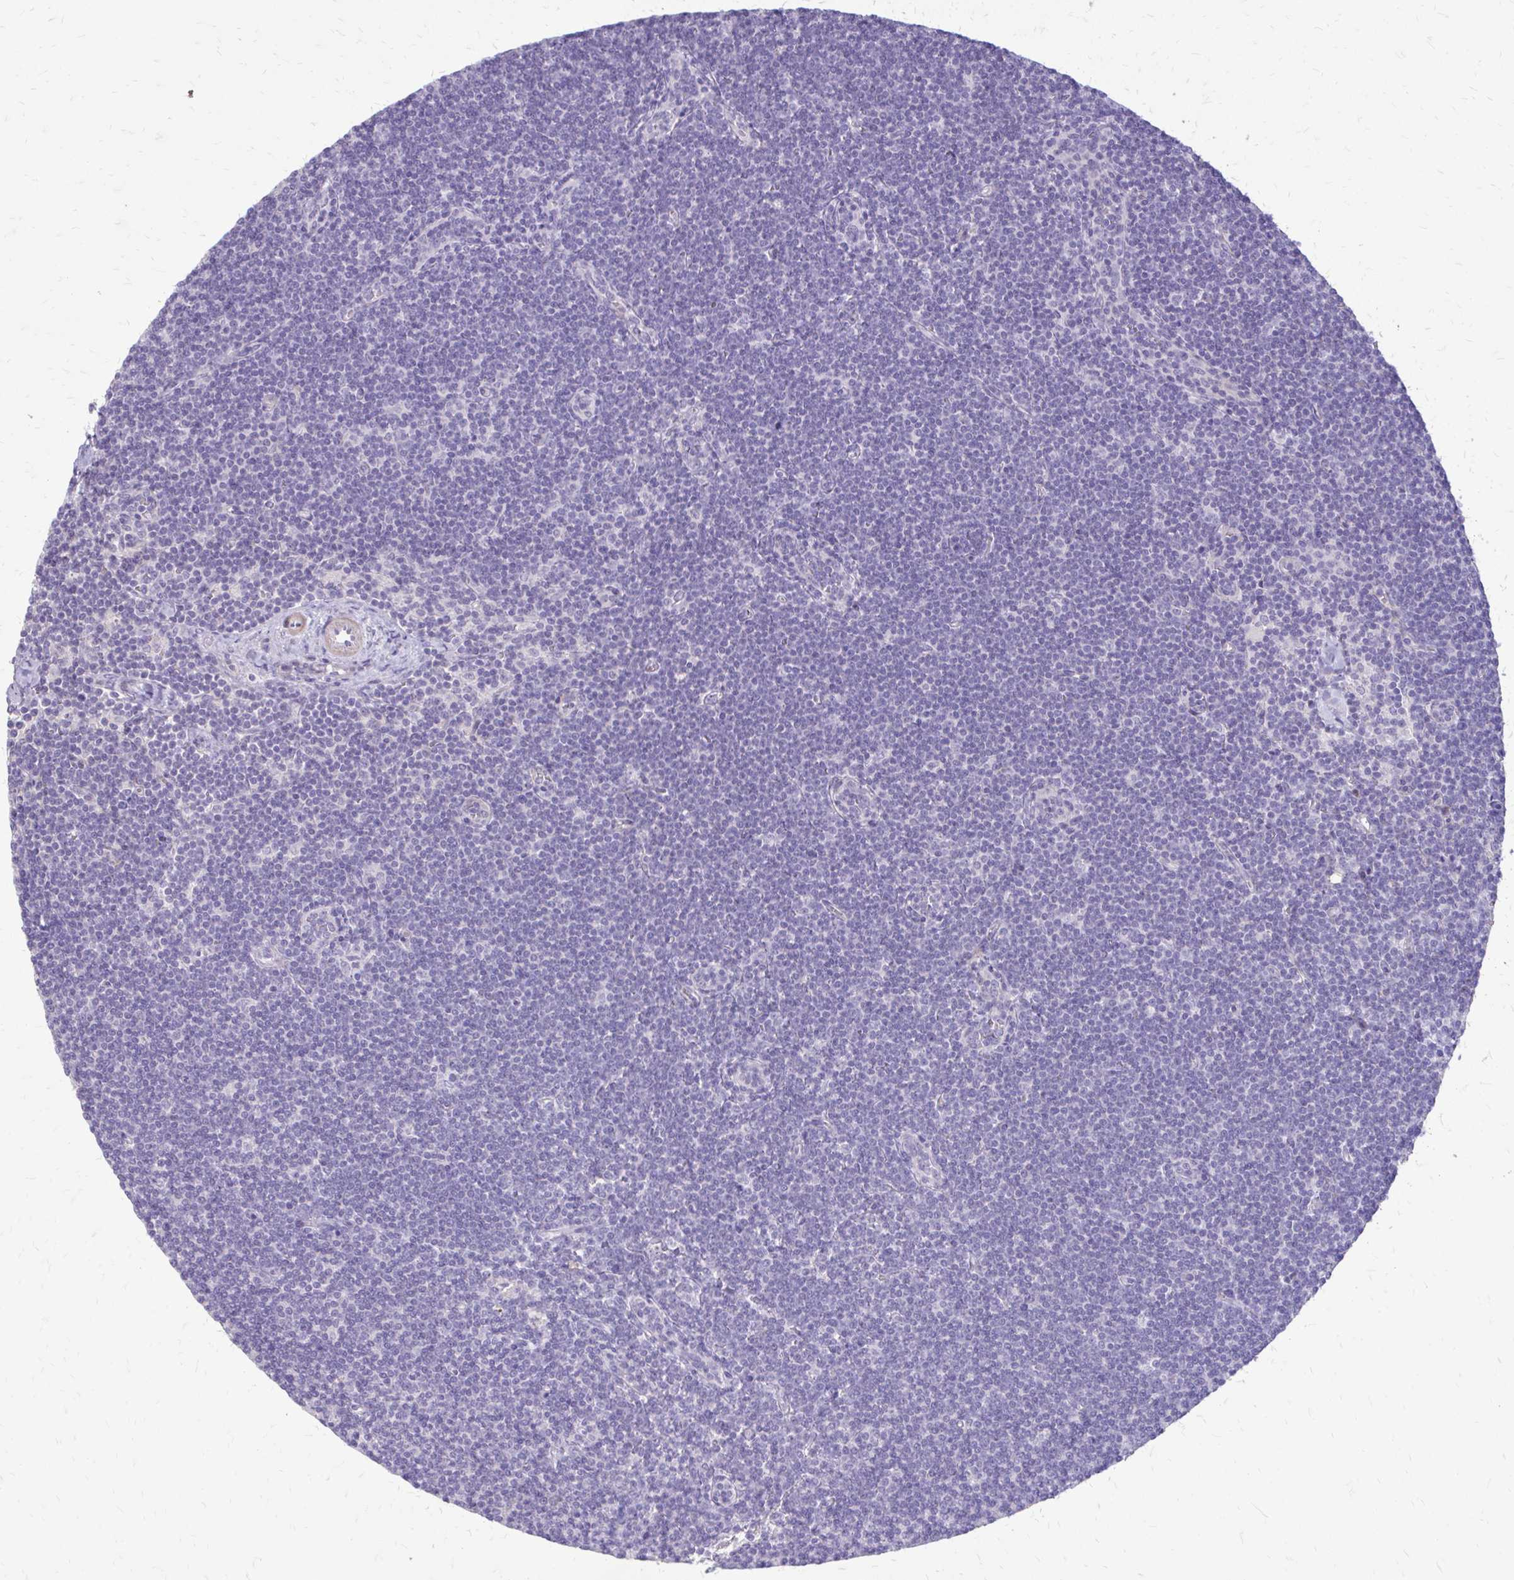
{"staining": {"intensity": "negative", "quantity": "none", "location": "none"}, "tissue": "lymphoma", "cell_type": "Tumor cells", "image_type": "cancer", "snomed": [{"axis": "morphology", "description": "Malignant lymphoma, non-Hodgkin's type, Low grade"}, {"axis": "topography", "description": "Lymph node"}], "caption": "Immunohistochemistry (IHC) of human malignant lymphoma, non-Hodgkin's type (low-grade) displays no expression in tumor cells.", "gene": "MYORG", "patient": {"sex": "female", "age": 73}}